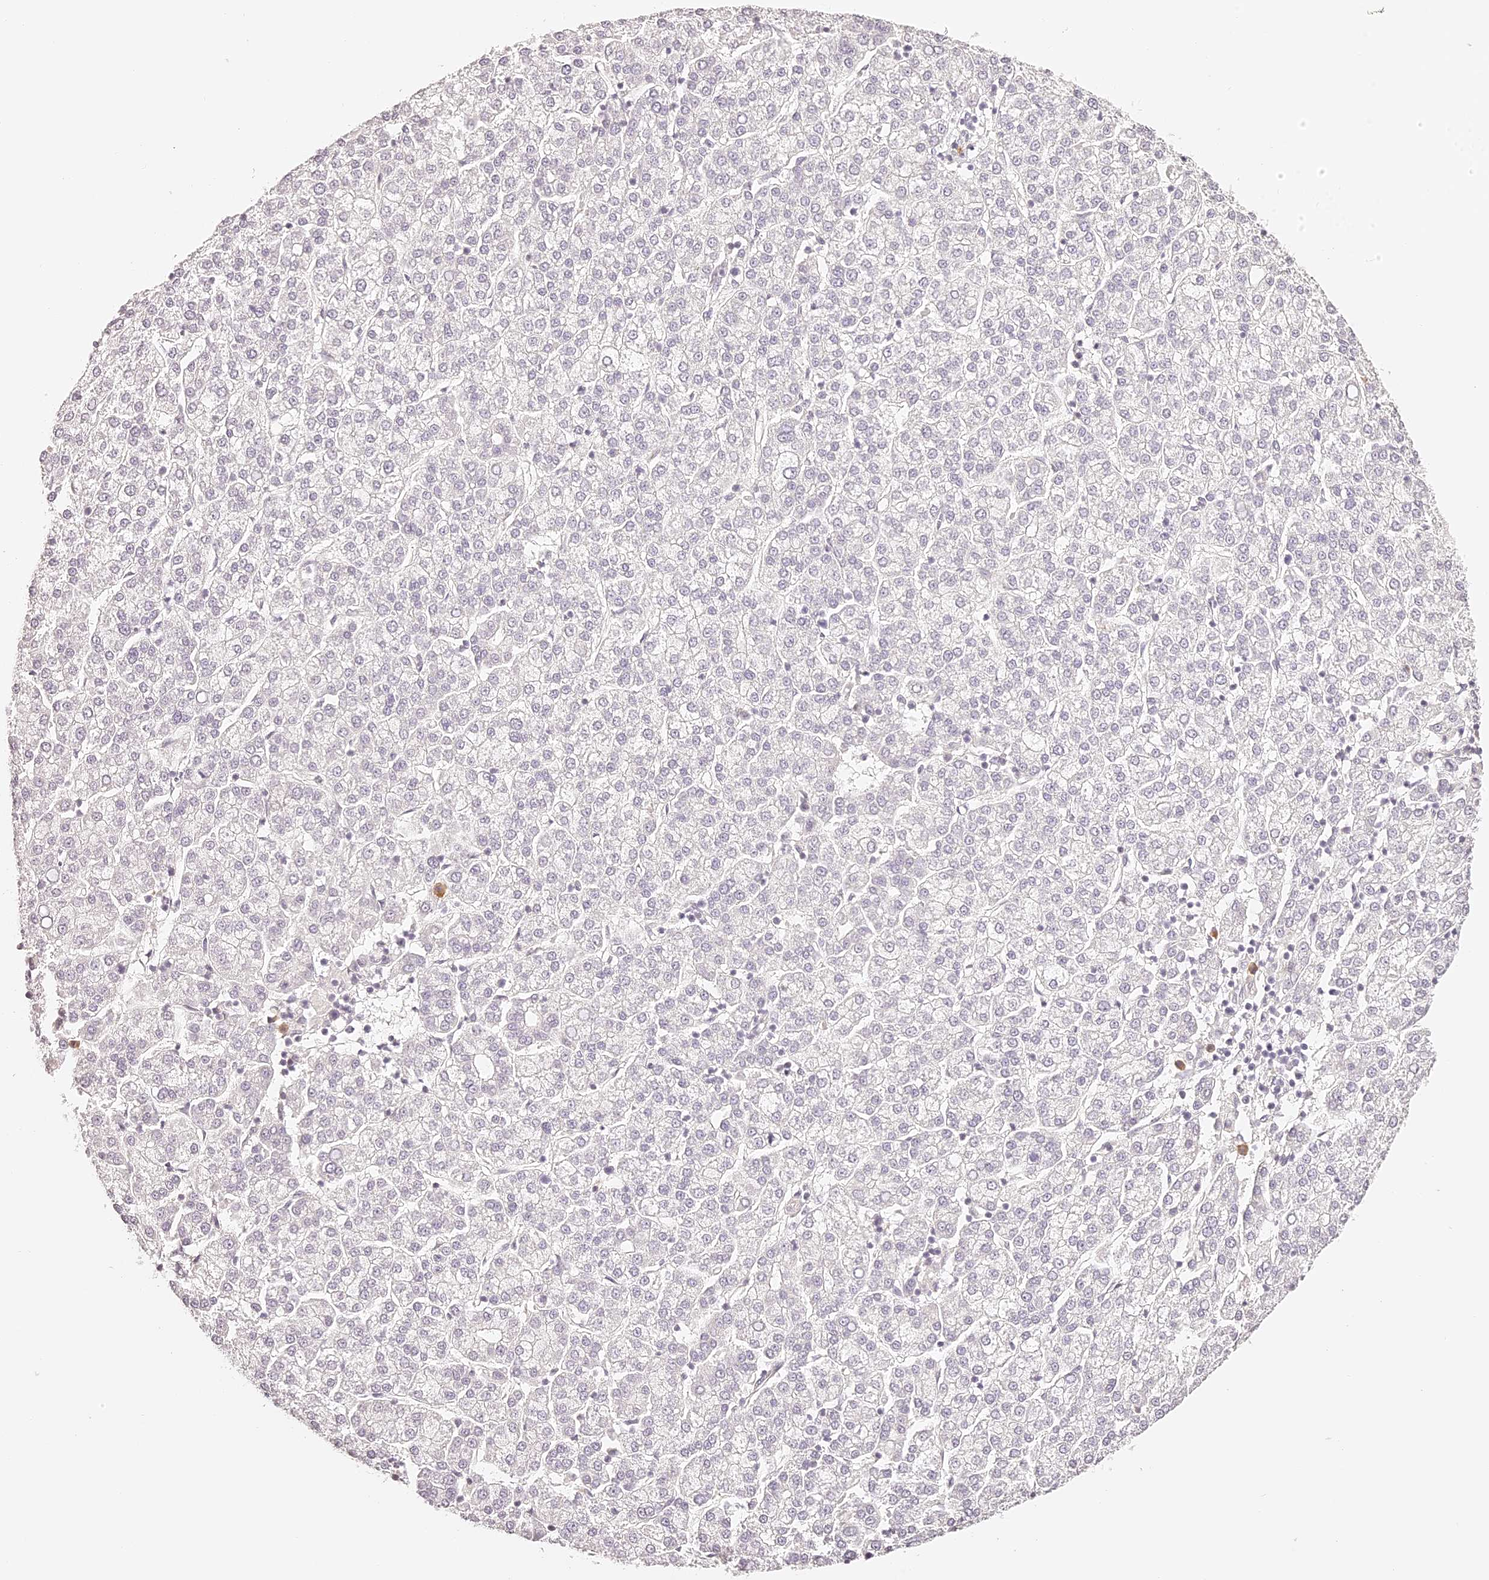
{"staining": {"intensity": "negative", "quantity": "none", "location": "none"}, "tissue": "liver cancer", "cell_type": "Tumor cells", "image_type": "cancer", "snomed": [{"axis": "morphology", "description": "Carcinoma, Hepatocellular, NOS"}, {"axis": "topography", "description": "Liver"}], "caption": "A photomicrograph of hepatocellular carcinoma (liver) stained for a protein exhibits no brown staining in tumor cells.", "gene": "TRIM45", "patient": {"sex": "female", "age": 58}}